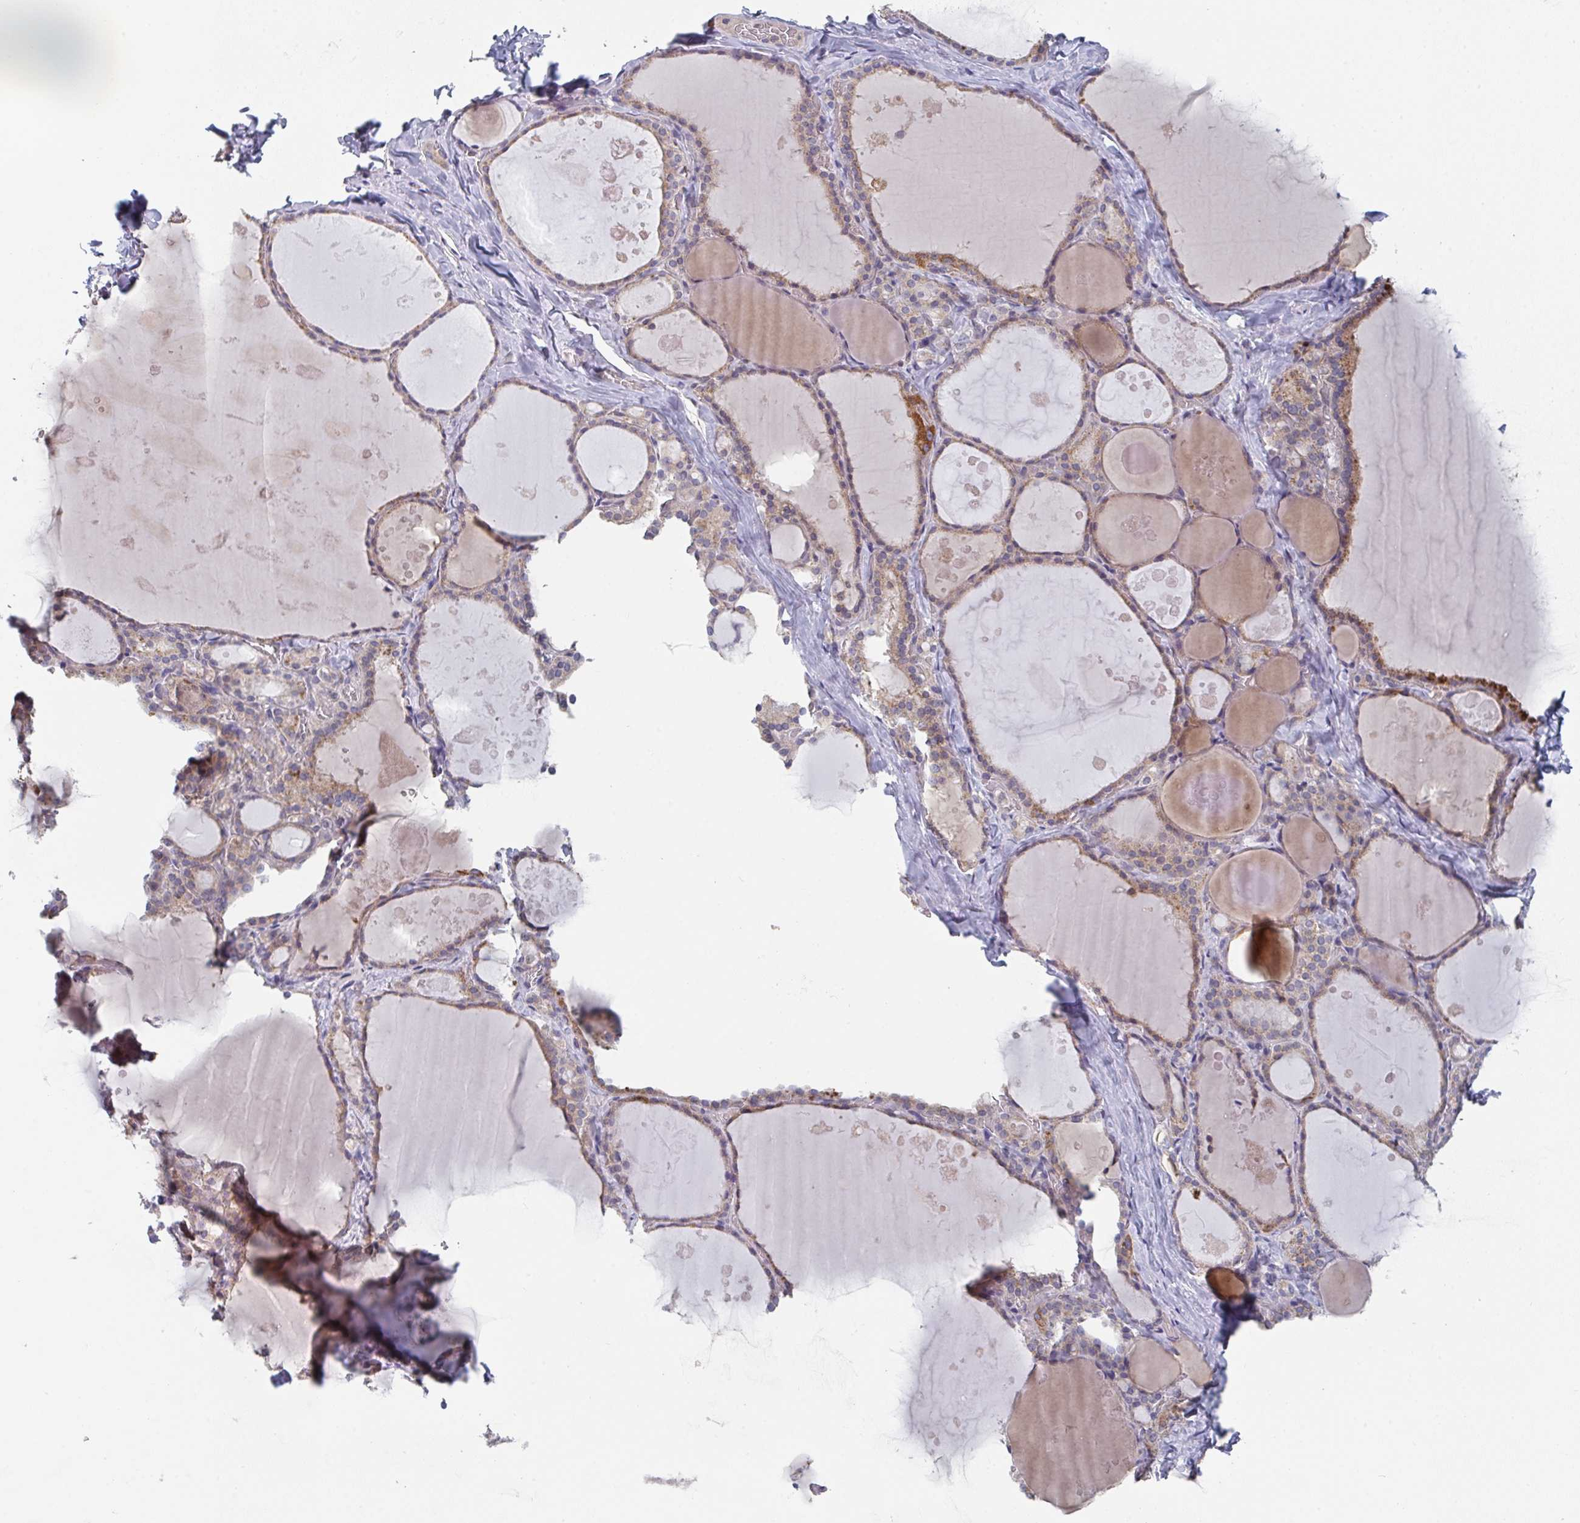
{"staining": {"intensity": "weak", "quantity": ">75%", "location": "cytoplasmic/membranous"}, "tissue": "thyroid gland", "cell_type": "Glandular cells", "image_type": "normal", "snomed": [{"axis": "morphology", "description": "Normal tissue, NOS"}, {"axis": "topography", "description": "Thyroid gland"}], "caption": "About >75% of glandular cells in normal human thyroid gland reveal weak cytoplasmic/membranous protein expression as visualized by brown immunohistochemical staining.", "gene": "ELOVL1", "patient": {"sex": "male", "age": 56}}